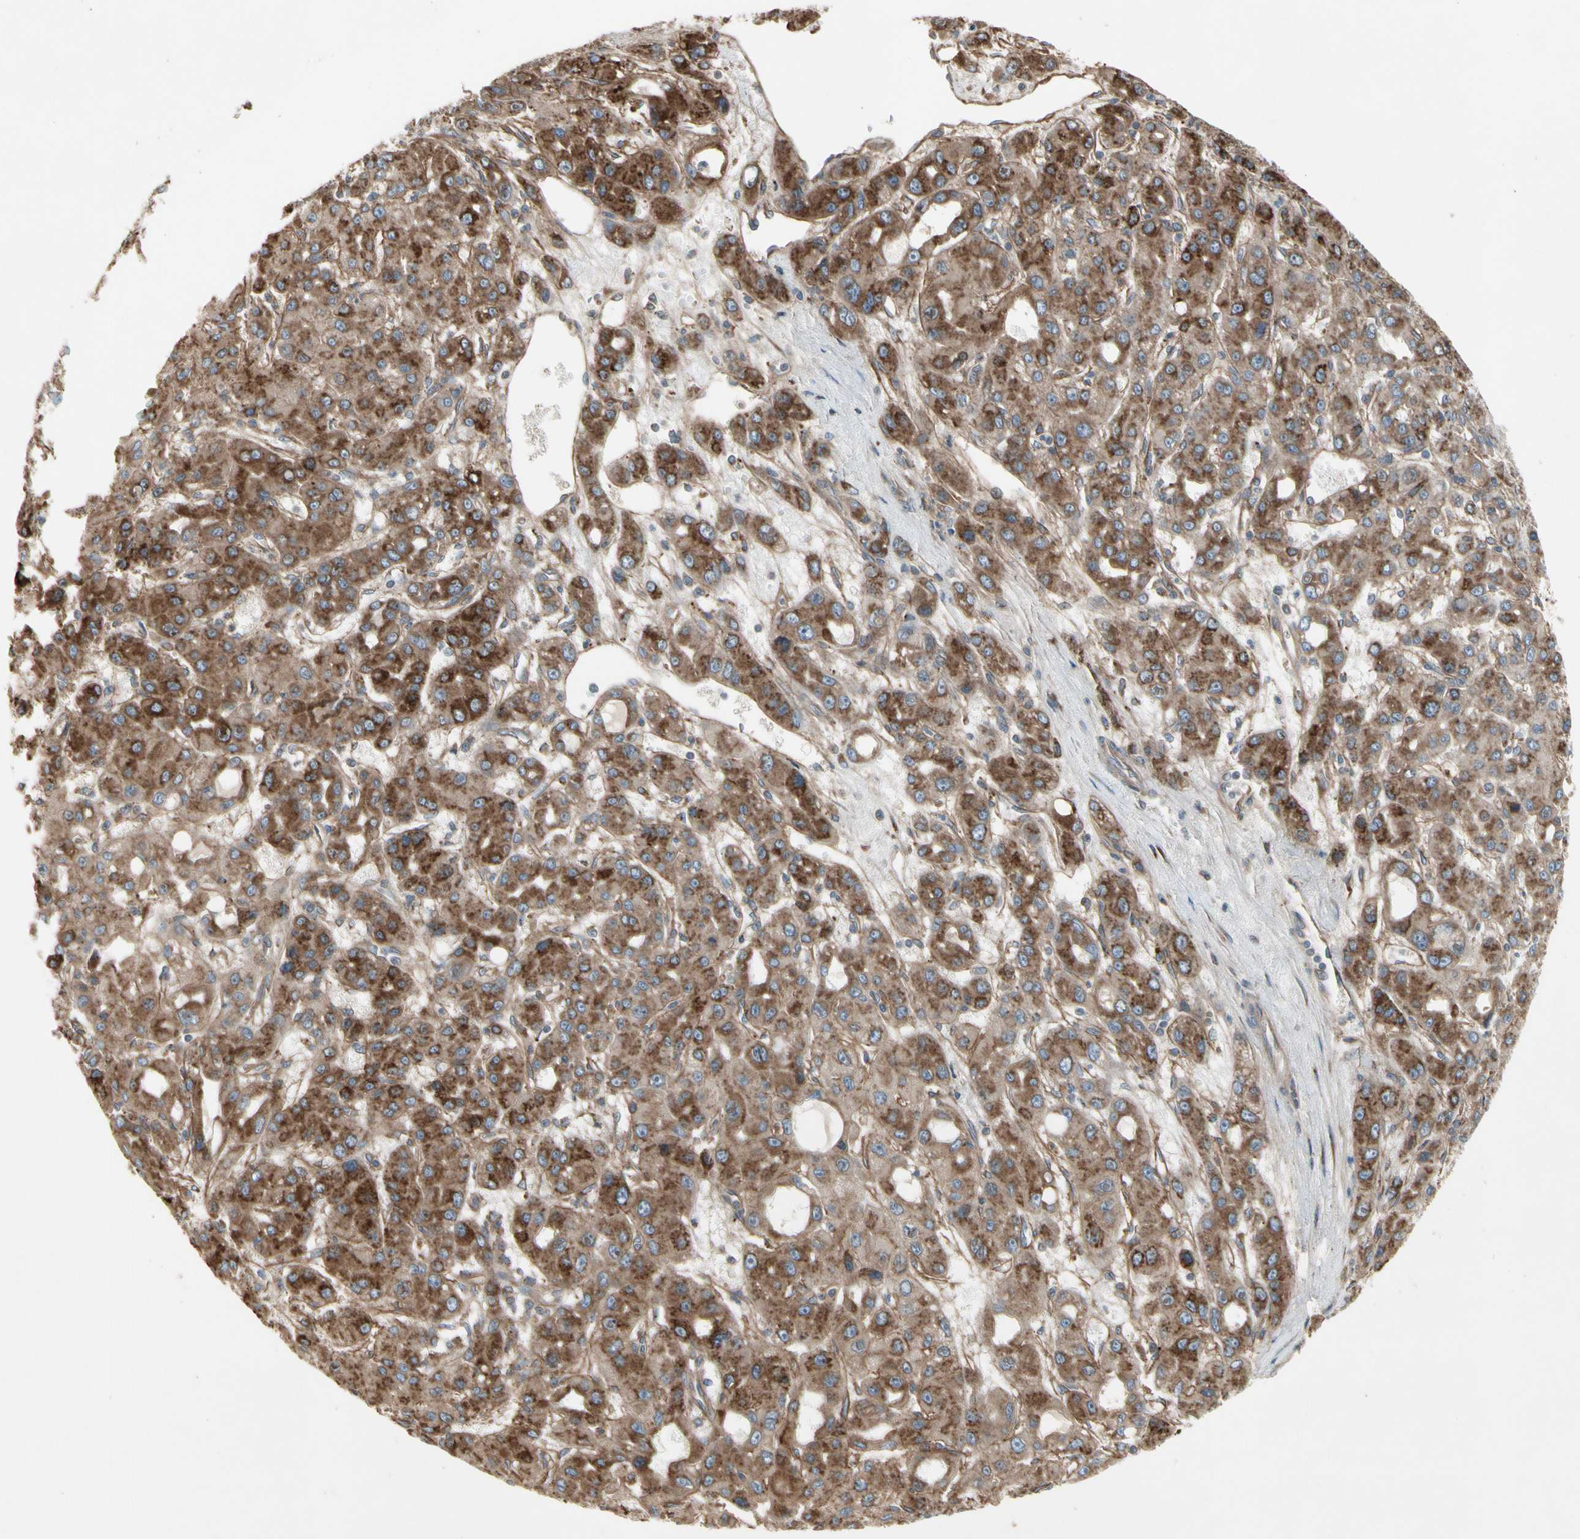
{"staining": {"intensity": "strong", "quantity": ">75%", "location": "cytoplasmic/membranous"}, "tissue": "liver cancer", "cell_type": "Tumor cells", "image_type": "cancer", "snomed": [{"axis": "morphology", "description": "Carcinoma, Hepatocellular, NOS"}, {"axis": "topography", "description": "Liver"}], "caption": "This is a histology image of IHC staining of liver cancer (hepatocellular carcinoma), which shows strong positivity in the cytoplasmic/membranous of tumor cells.", "gene": "SLC39A9", "patient": {"sex": "male", "age": 55}}